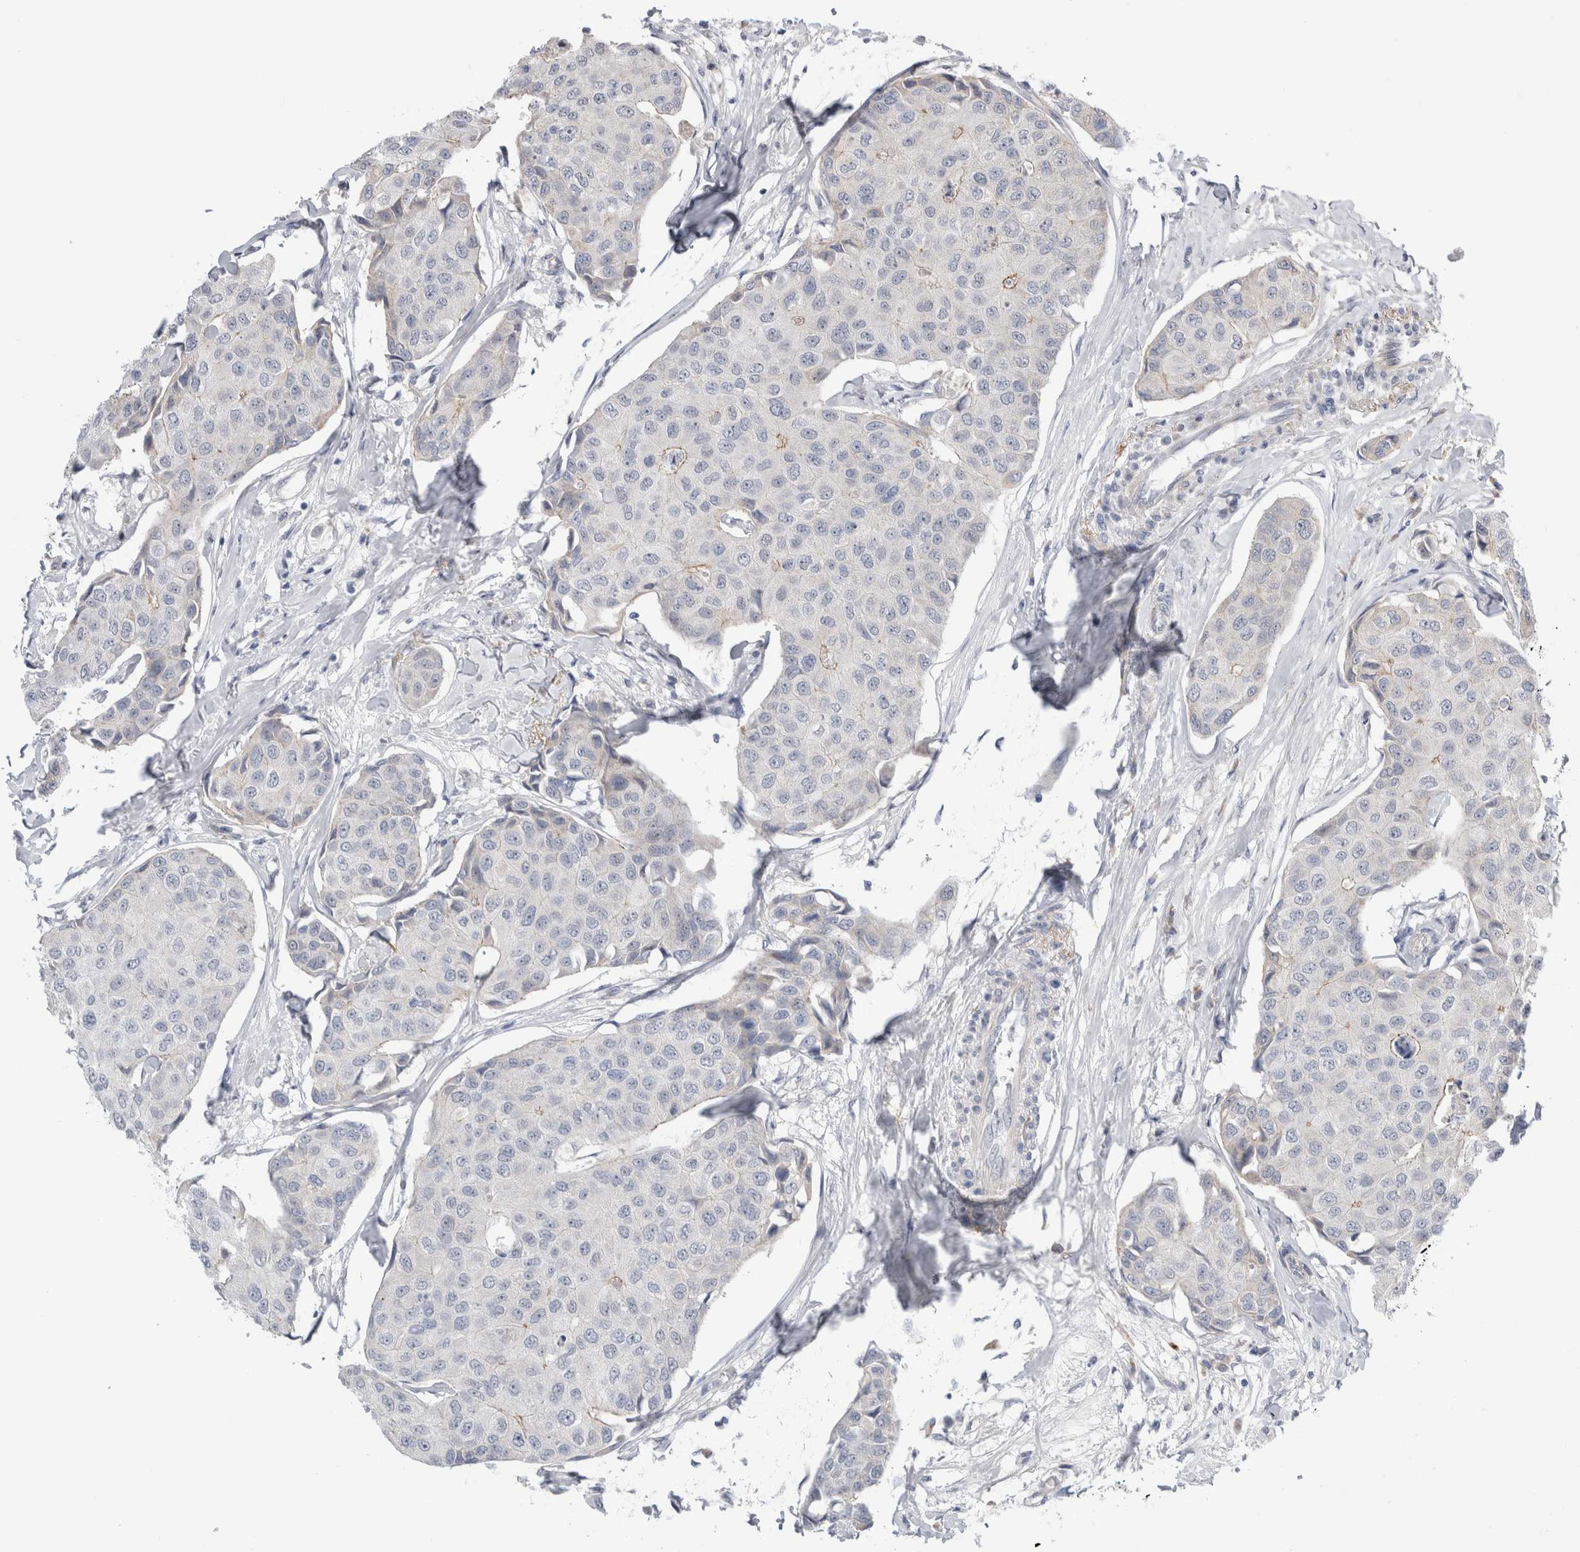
{"staining": {"intensity": "negative", "quantity": "none", "location": "none"}, "tissue": "breast cancer", "cell_type": "Tumor cells", "image_type": "cancer", "snomed": [{"axis": "morphology", "description": "Duct carcinoma"}, {"axis": "topography", "description": "Breast"}], "caption": "This is an immunohistochemistry micrograph of human infiltrating ductal carcinoma (breast). There is no staining in tumor cells.", "gene": "TAFA5", "patient": {"sex": "female", "age": 80}}